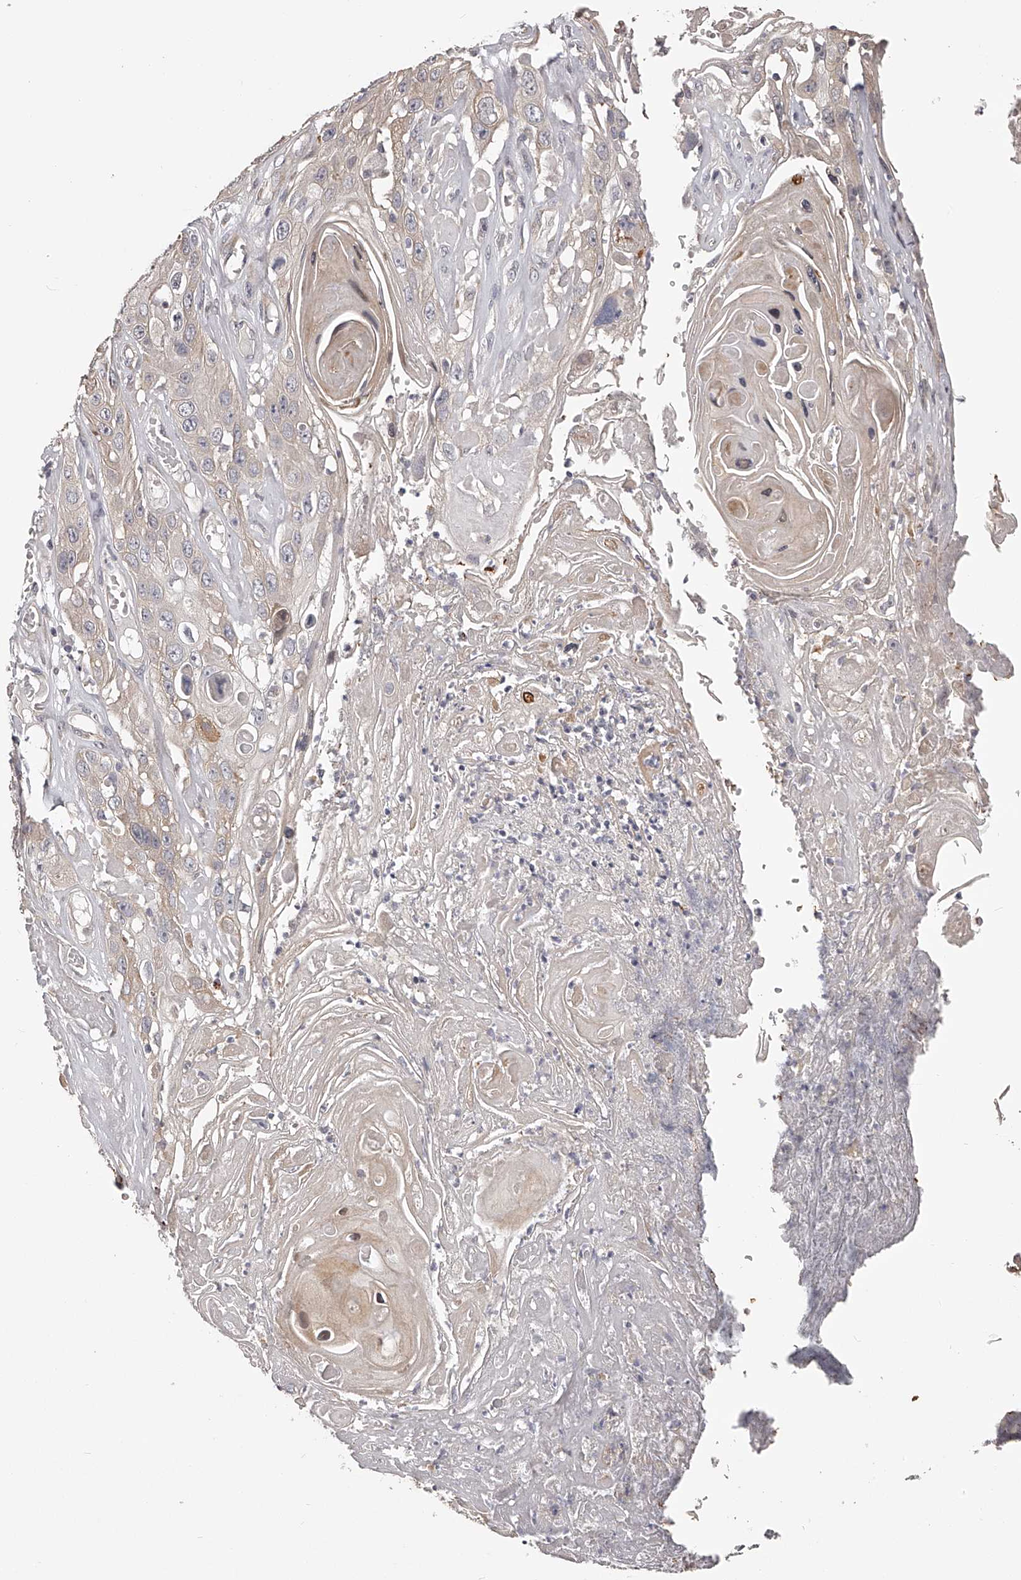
{"staining": {"intensity": "weak", "quantity": "<25%", "location": "cytoplasmic/membranous"}, "tissue": "skin cancer", "cell_type": "Tumor cells", "image_type": "cancer", "snomed": [{"axis": "morphology", "description": "Squamous cell carcinoma, NOS"}, {"axis": "topography", "description": "Skin"}], "caption": "Human skin cancer stained for a protein using immunohistochemistry (IHC) demonstrates no expression in tumor cells.", "gene": "ZNF582", "patient": {"sex": "male", "age": 55}}